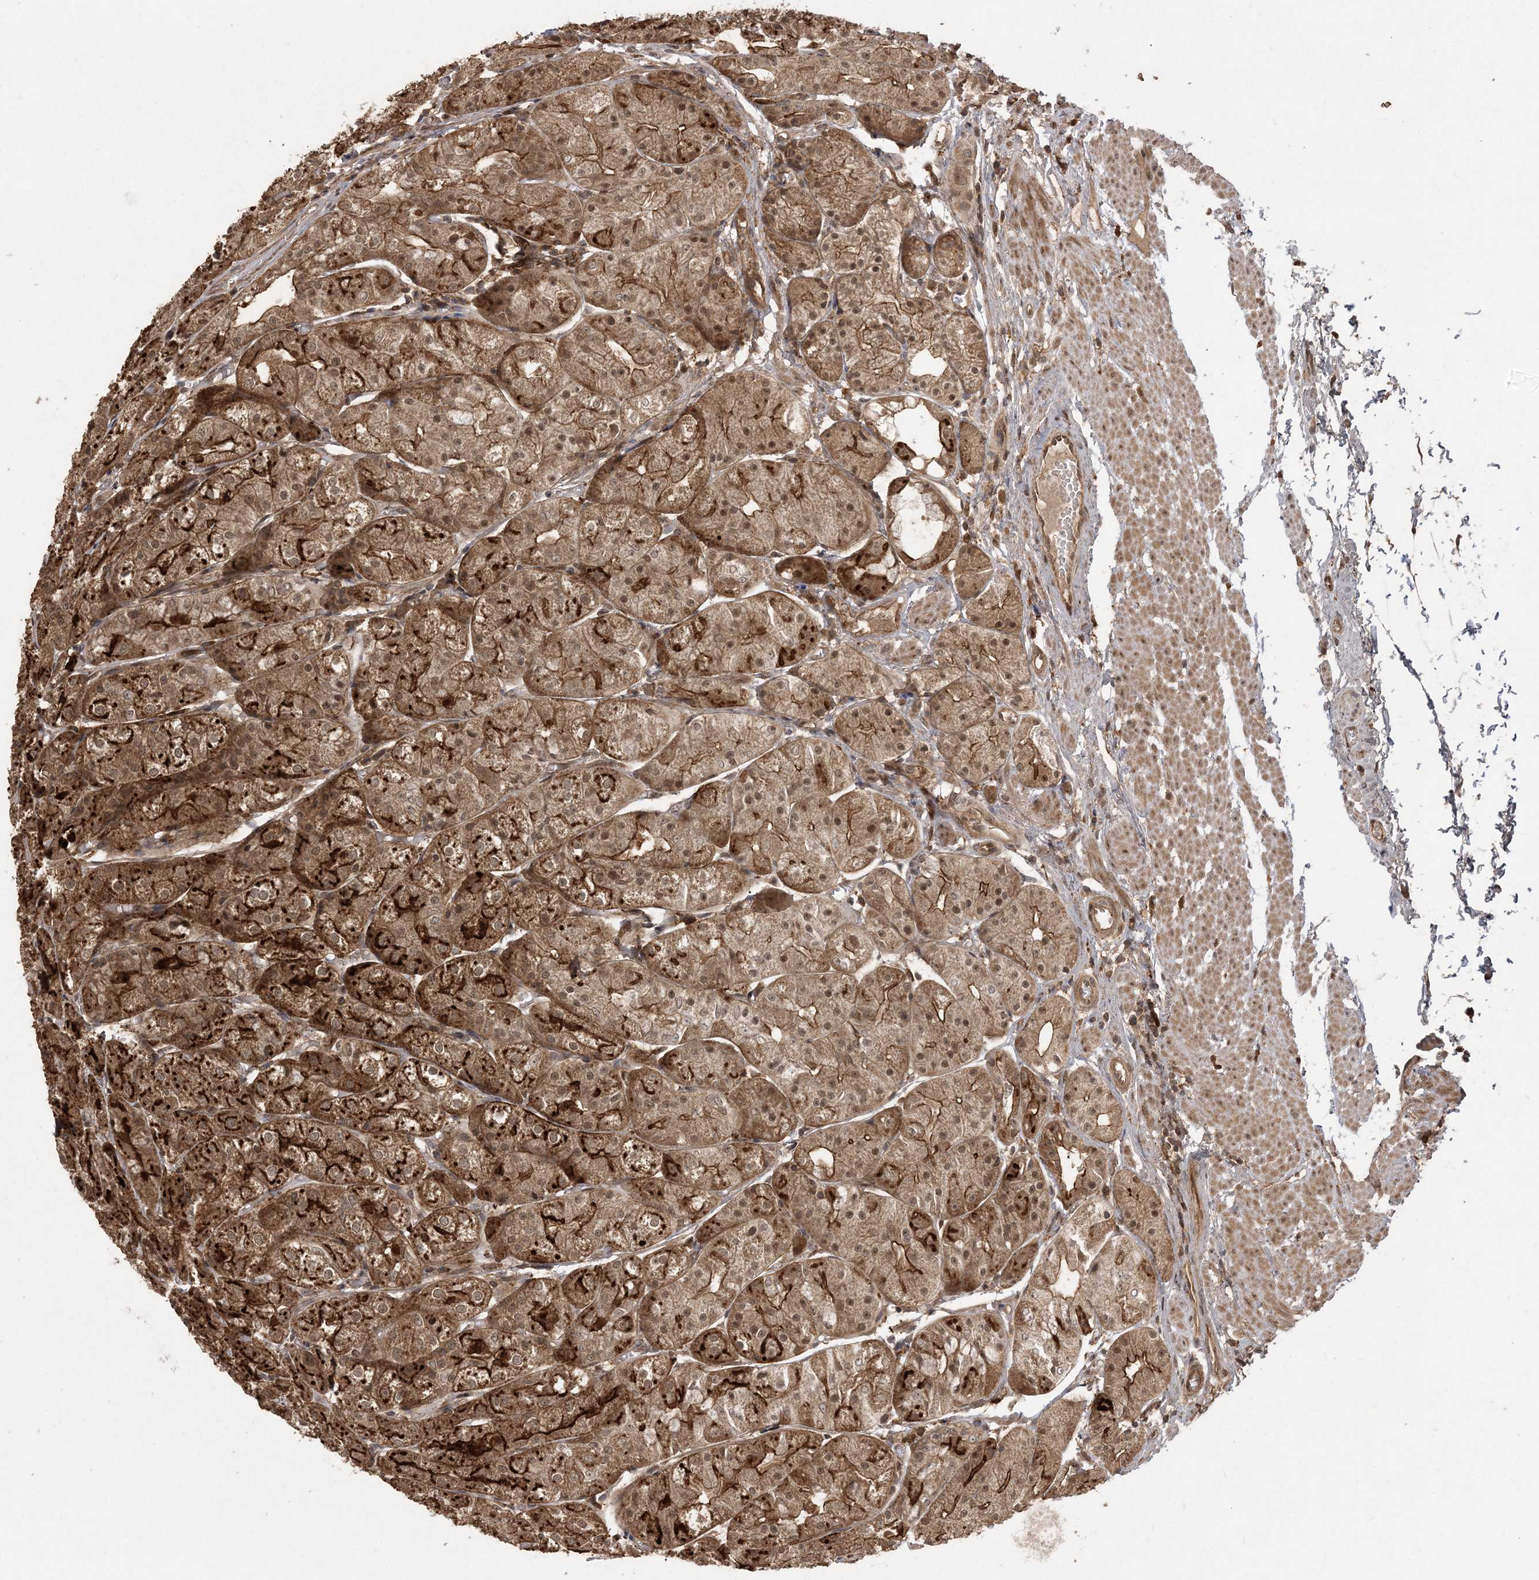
{"staining": {"intensity": "strong", "quantity": ">75%", "location": "cytoplasmic/membranous,nuclear"}, "tissue": "stomach", "cell_type": "Glandular cells", "image_type": "normal", "snomed": [{"axis": "morphology", "description": "Normal tissue, NOS"}, {"axis": "topography", "description": "Stomach, upper"}], "caption": "Protein staining displays strong cytoplasmic/membranous,nuclear staining in approximately >75% of glandular cells in normal stomach. The staining was performed using DAB (3,3'-diaminobenzidine), with brown indicating positive protein expression. Nuclei are stained blue with hematoxylin.", "gene": "LACC1", "patient": {"sex": "male", "age": 72}}